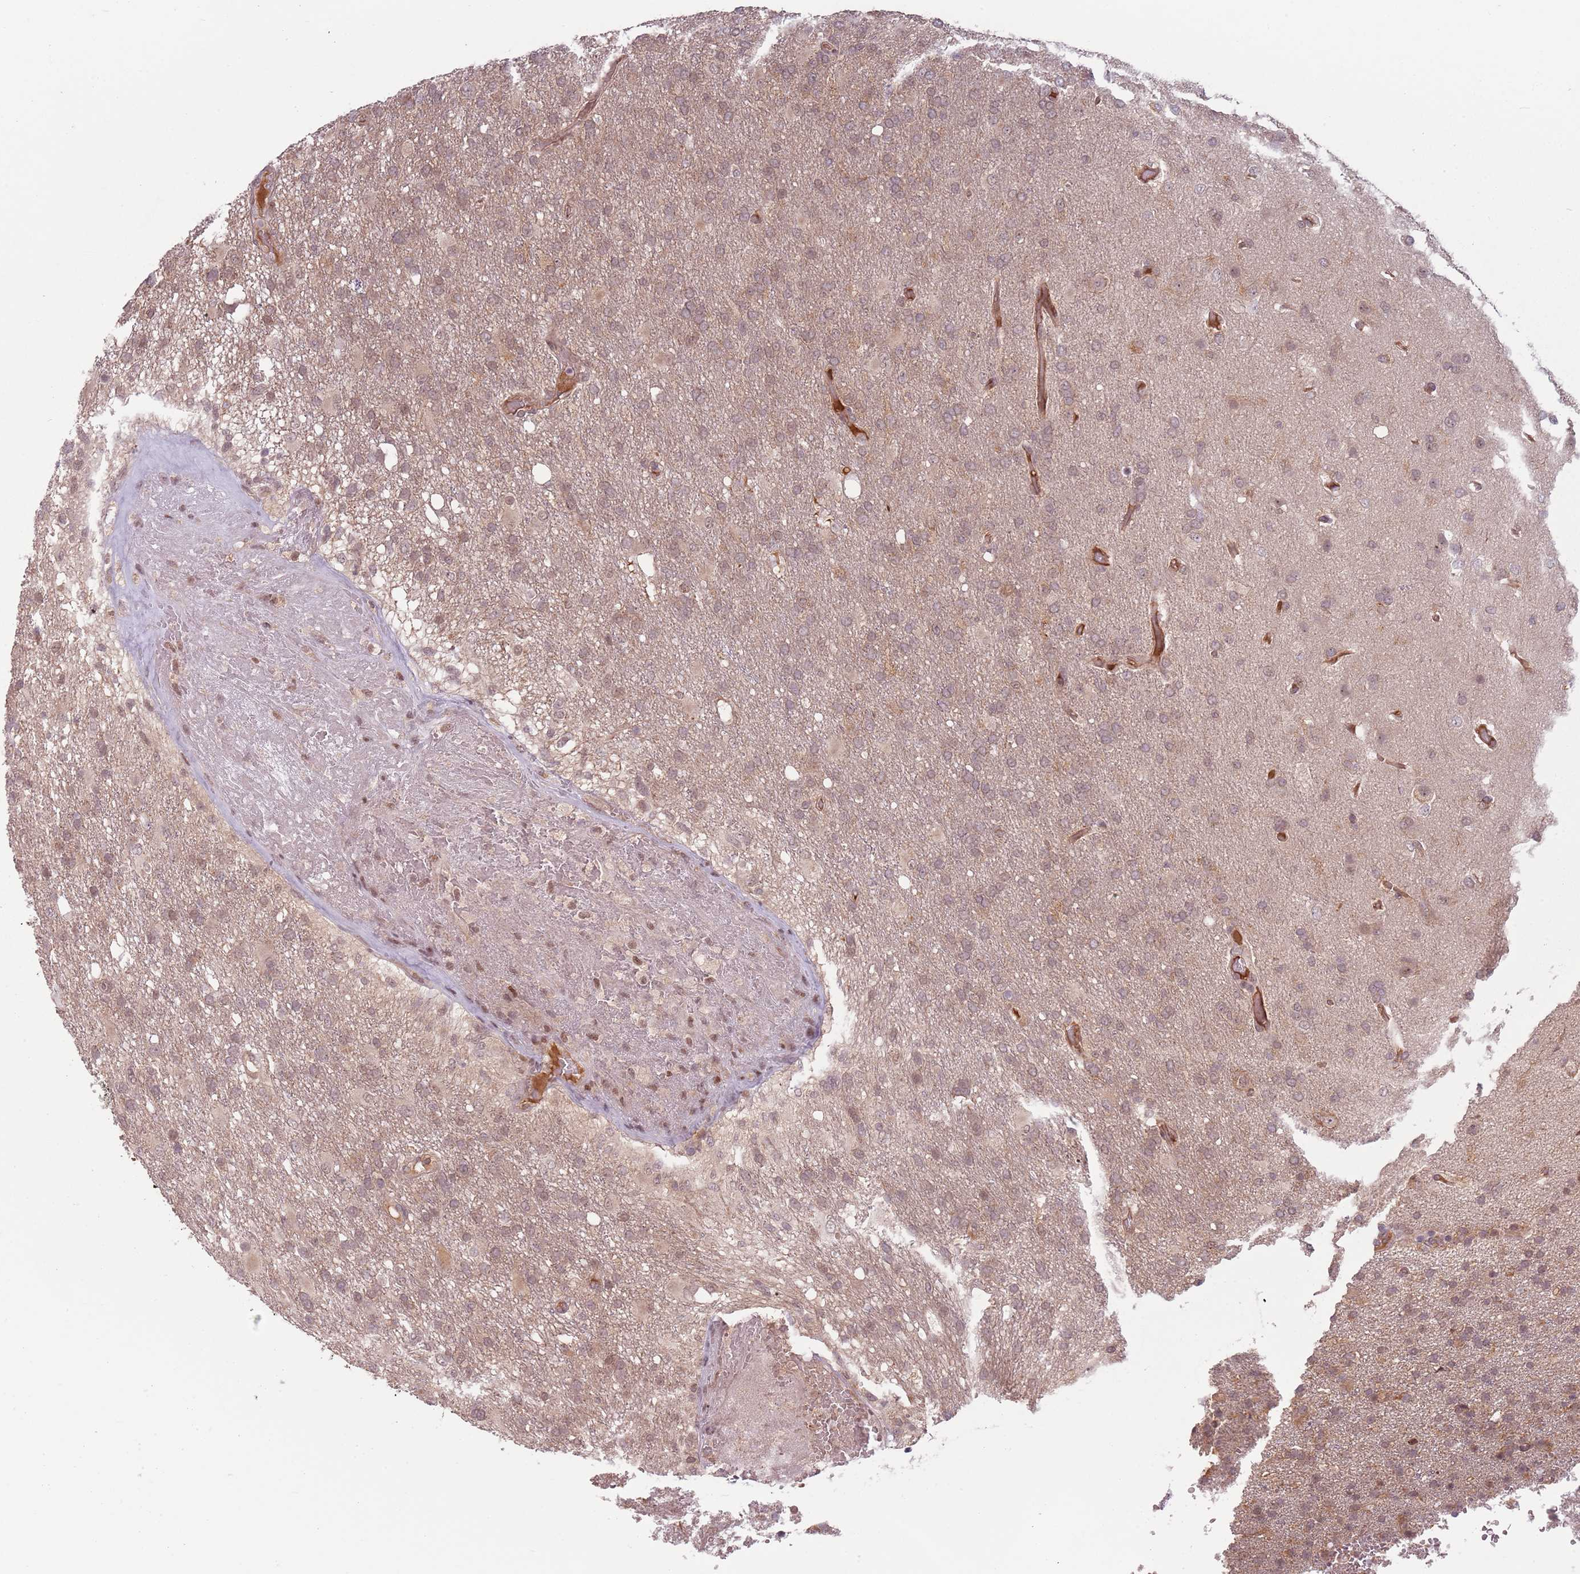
{"staining": {"intensity": "weak", "quantity": ">75%", "location": "cytoplasmic/membranous"}, "tissue": "glioma", "cell_type": "Tumor cells", "image_type": "cancer", "snomed": [{"axis": "morphology", "description": "Glioma, malignant, High grade"}, {"axis": "topography", "description": "Brain"}], "caption": "A histopathology image of high-grade glioma (malignant) stained for a protein demonstrates weak cytoplasmic/membranous brown staining in tumor cells.", "gene": "ADGRG1", "patient": {"sex": "female", "age": 74}}